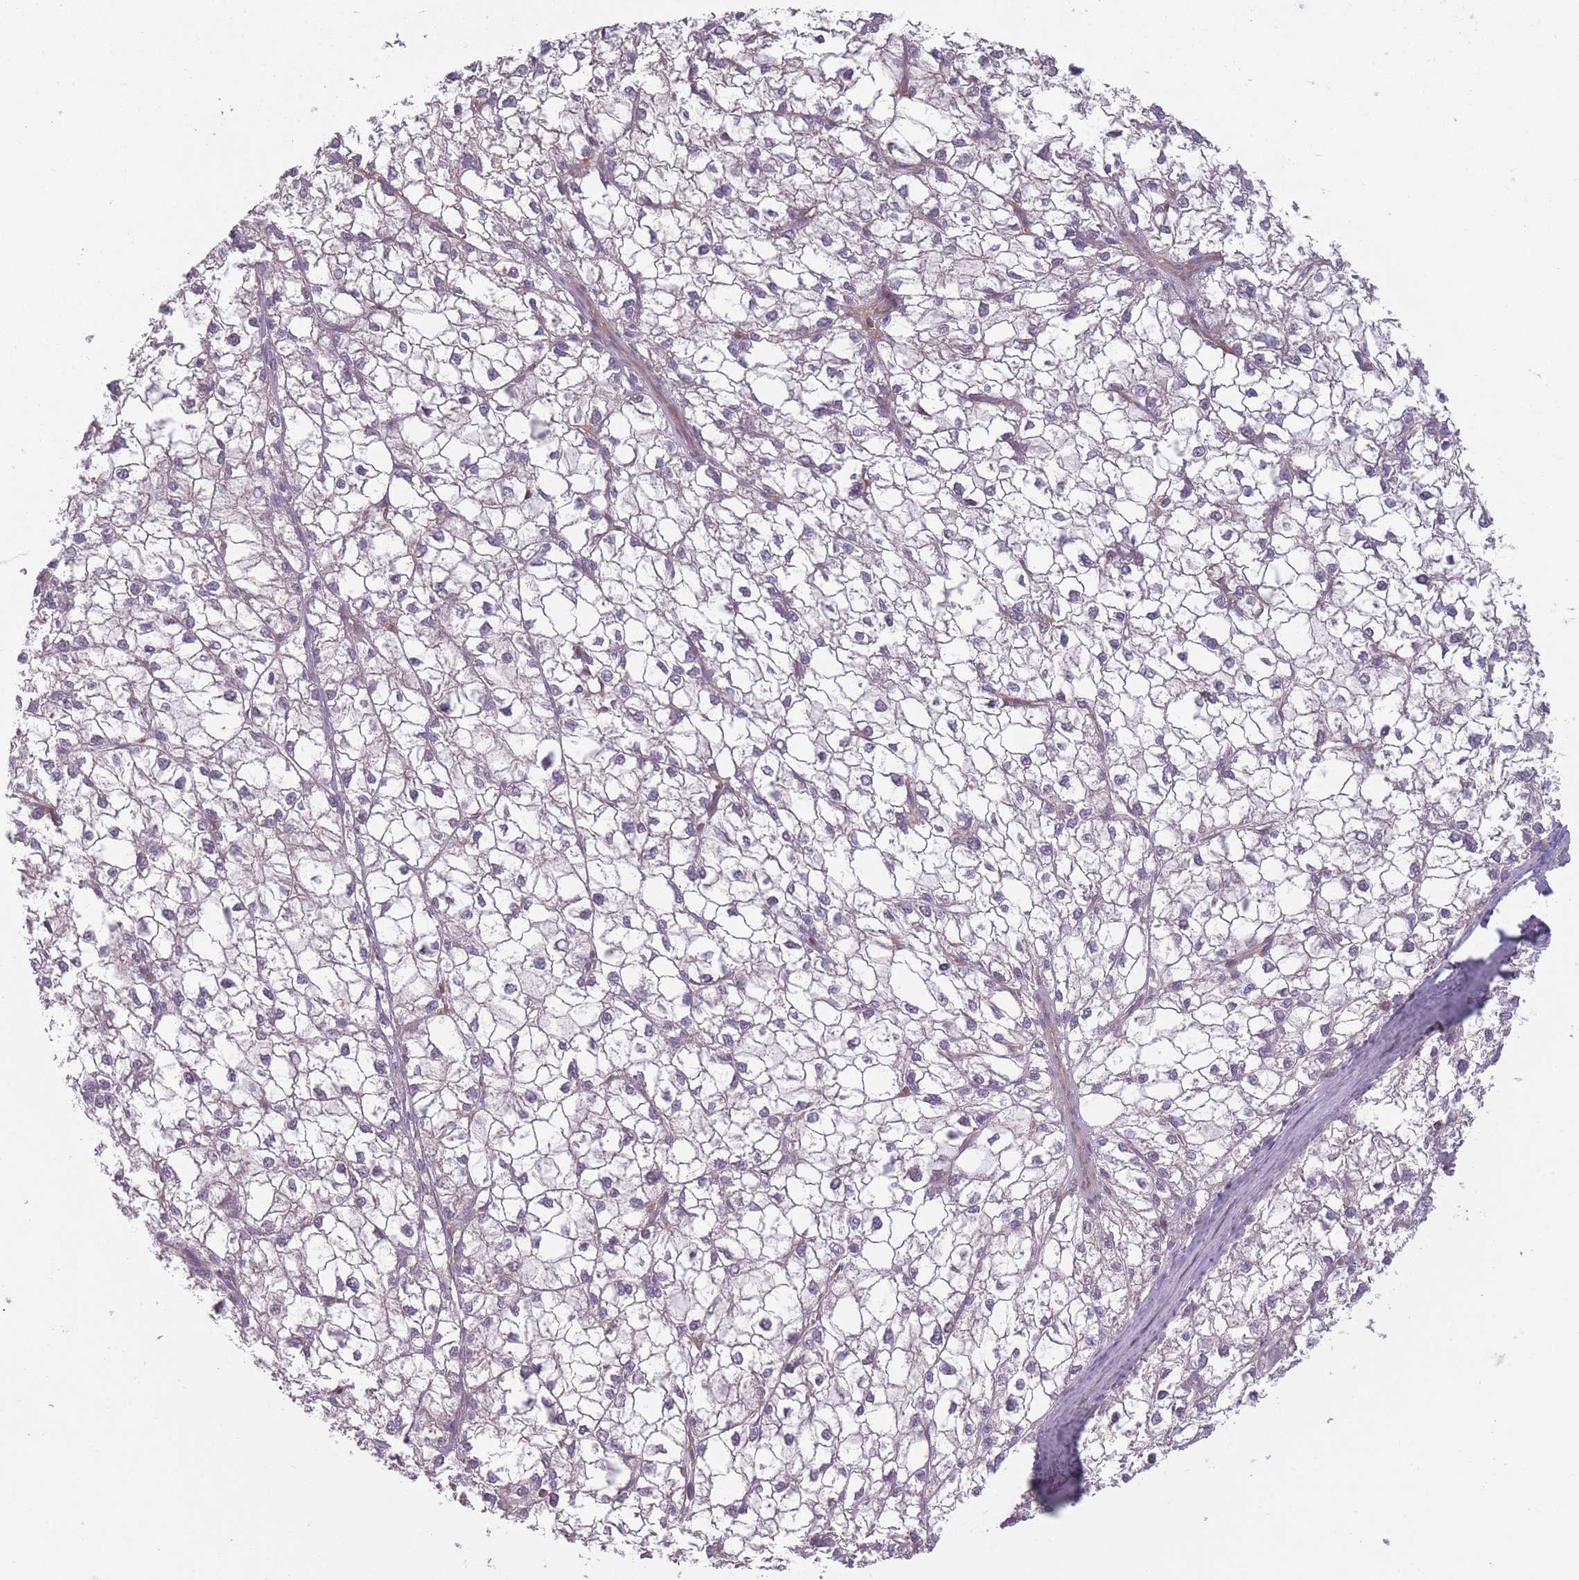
{"staining": {"intensity": "negative", "quantity": "none", "location": "none"}, "tissue": "liver cancer", "cell_type": "Tumor cells", "image_type": "cancer", "snomed": [{"axis": "morphology", "description": "Carcinoma, Hepatocellular, NOS"}, {"axis": "topography", "description": "Liver"}], "caption": "Liver cancer was stained to show a protein in brown. There is no significant positivity in tumor cells.", "gene": "NT5DC2", "patient": {"sex": "female", "age": 43}}